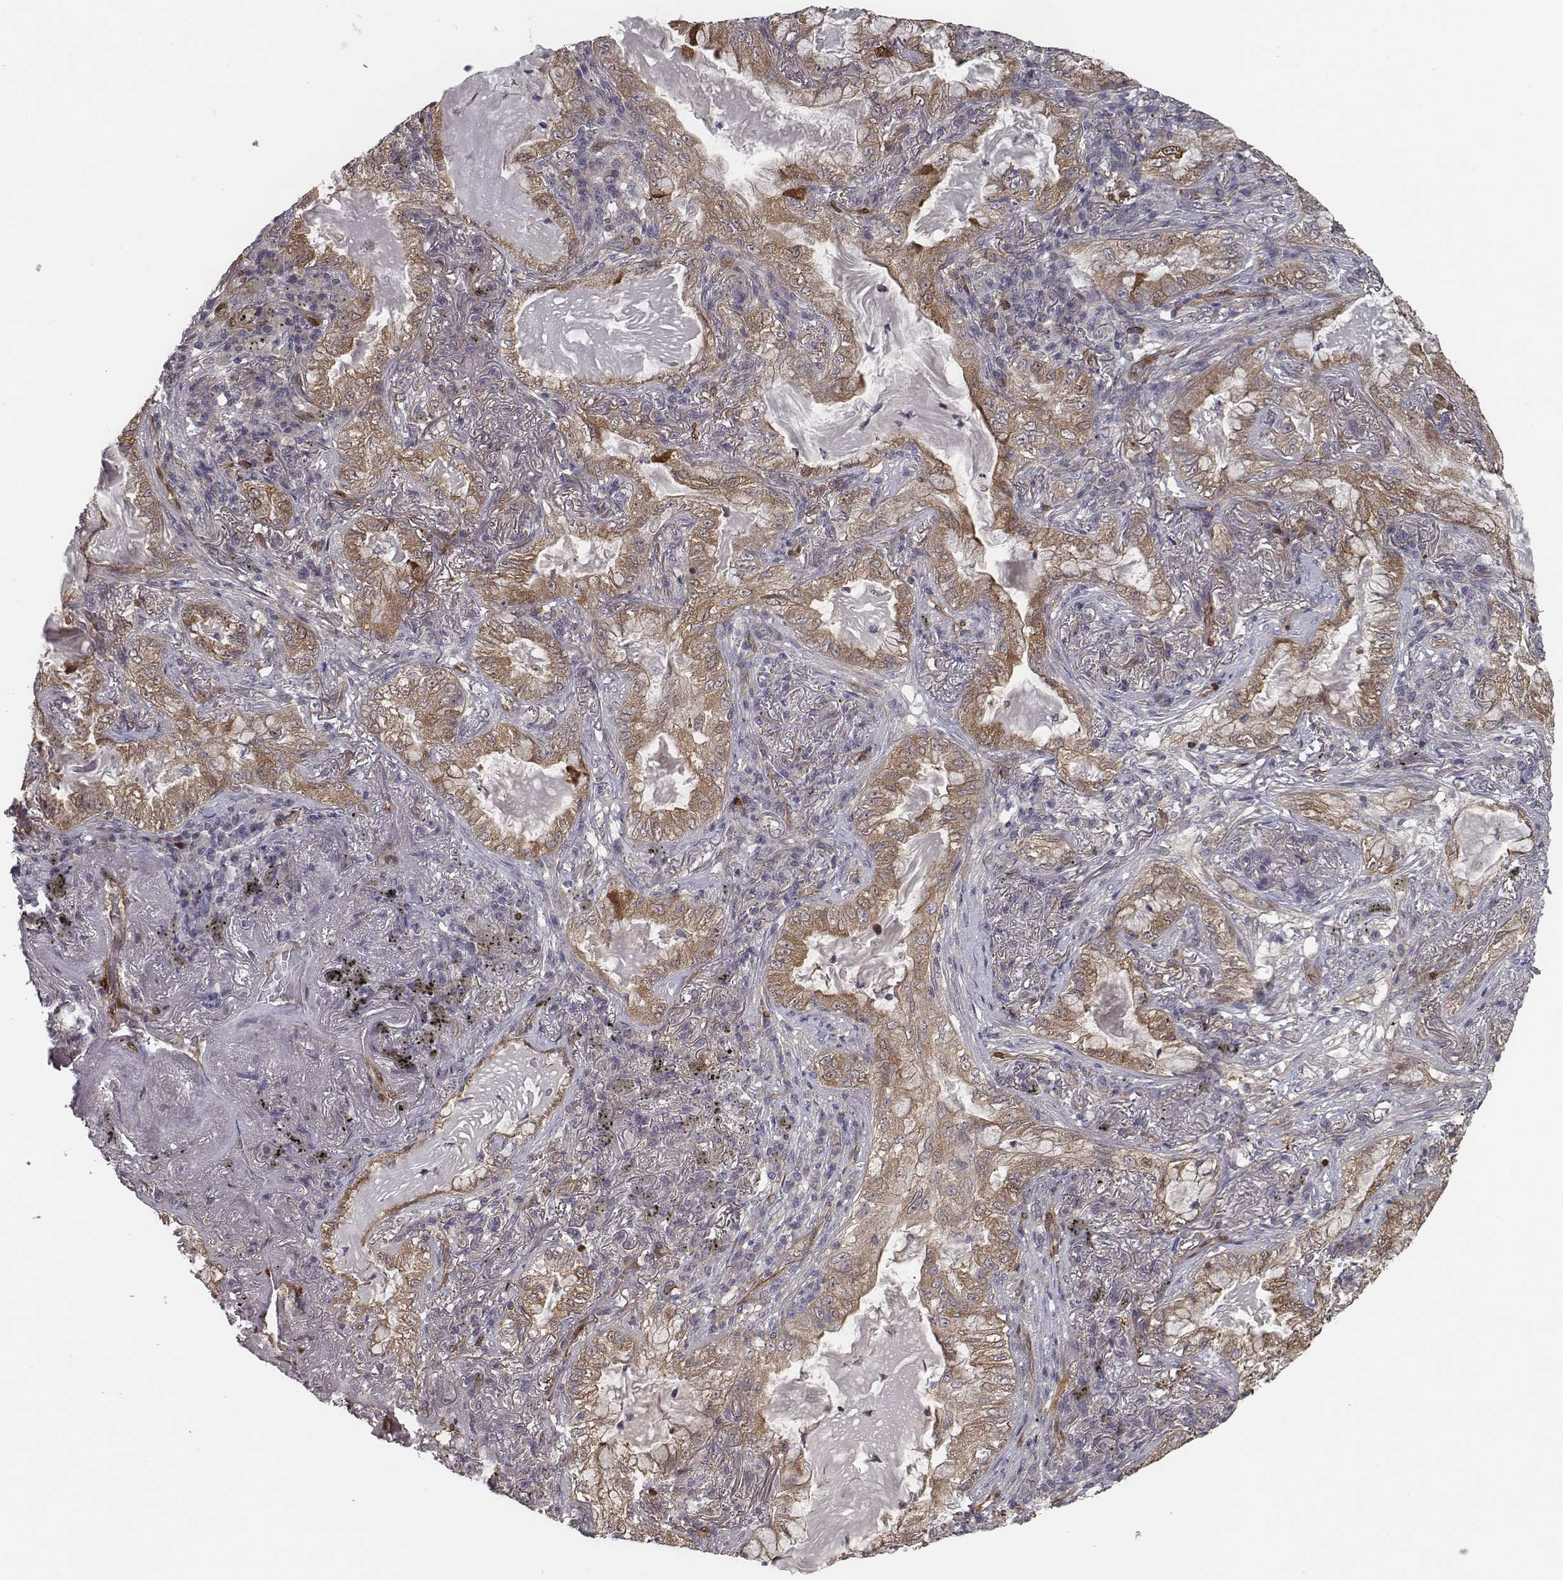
{"staining": {"intensity": "moderate", "quantity": ">75%", "location": "cytoplasmic/membranous"}, "tissue": "lung cancer", "cell_type": "Tumor cells", "image_type": "cancer", "snomed": [{"axis": "morphology", "description": "Adenocarcinoma, NOS"}, {"axis": "topography", "description": "Lung"}], "caption": "This is a photomicrograph of immunohistochemistry staining of adenocarcinoma (lung), which shows moderate staining in the cytoplasmic/membranous of tumor cells.", "gene": "ISYNA1", "patient": {"sex": "female", "age": 73}}